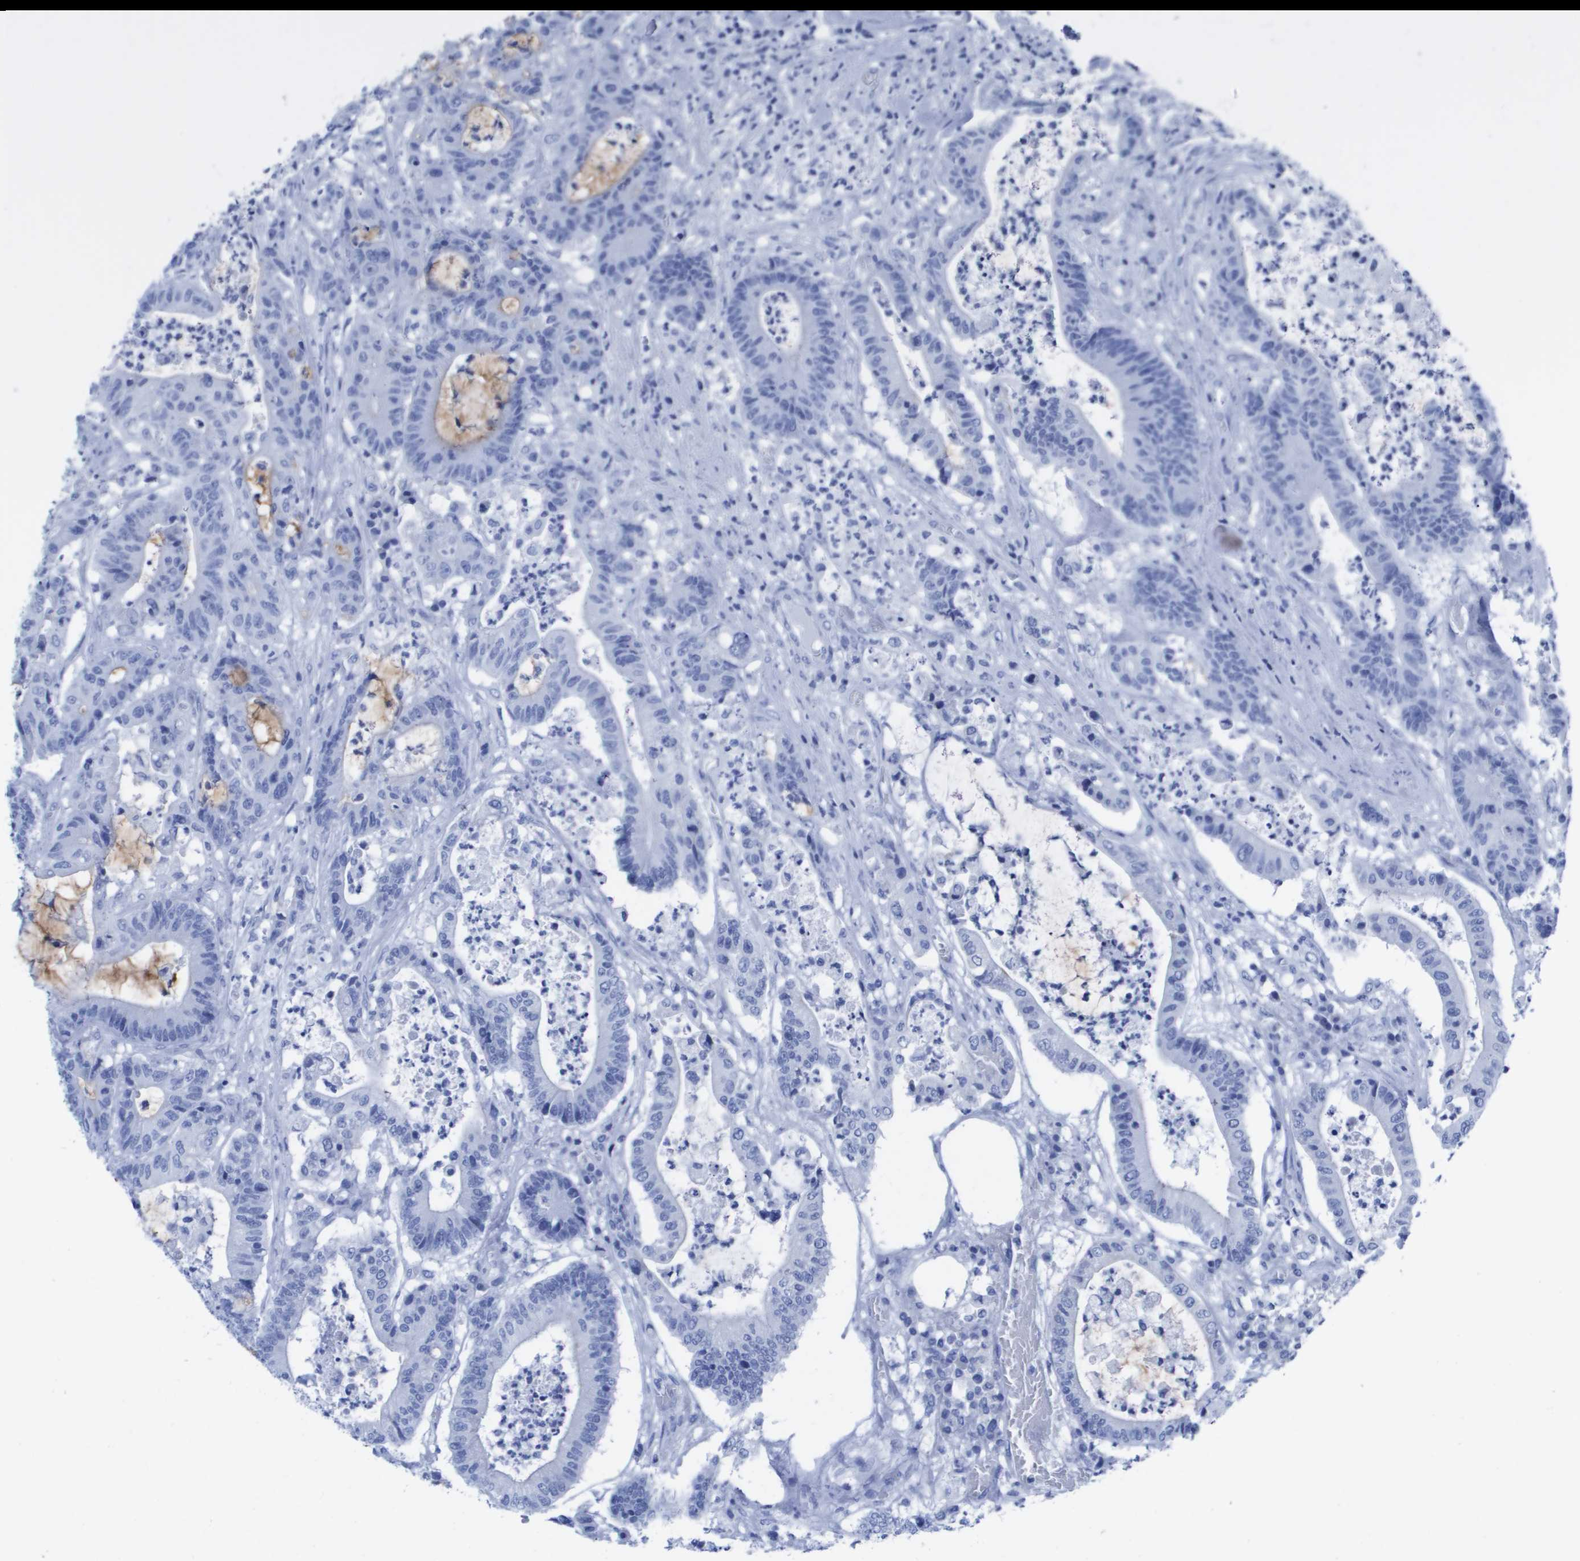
{"staining": {"intensity": "negative", "quantity": "none", "location": "none"}, "tissue": "colorectal cancer", "cell_type": "Tumor cells", "image_type": "cancer", "snomed": [{"axis": "morphology", "description": "Adenocarcinoma, NOS"}, {"axis": "topography", "description": "Colon"}], "caption": "A photomicrograph of human colorectal cancer is negative for staining in tumor cells.", "gene": "KCNA3", "patient": {"sex": "female", "age": 84}}